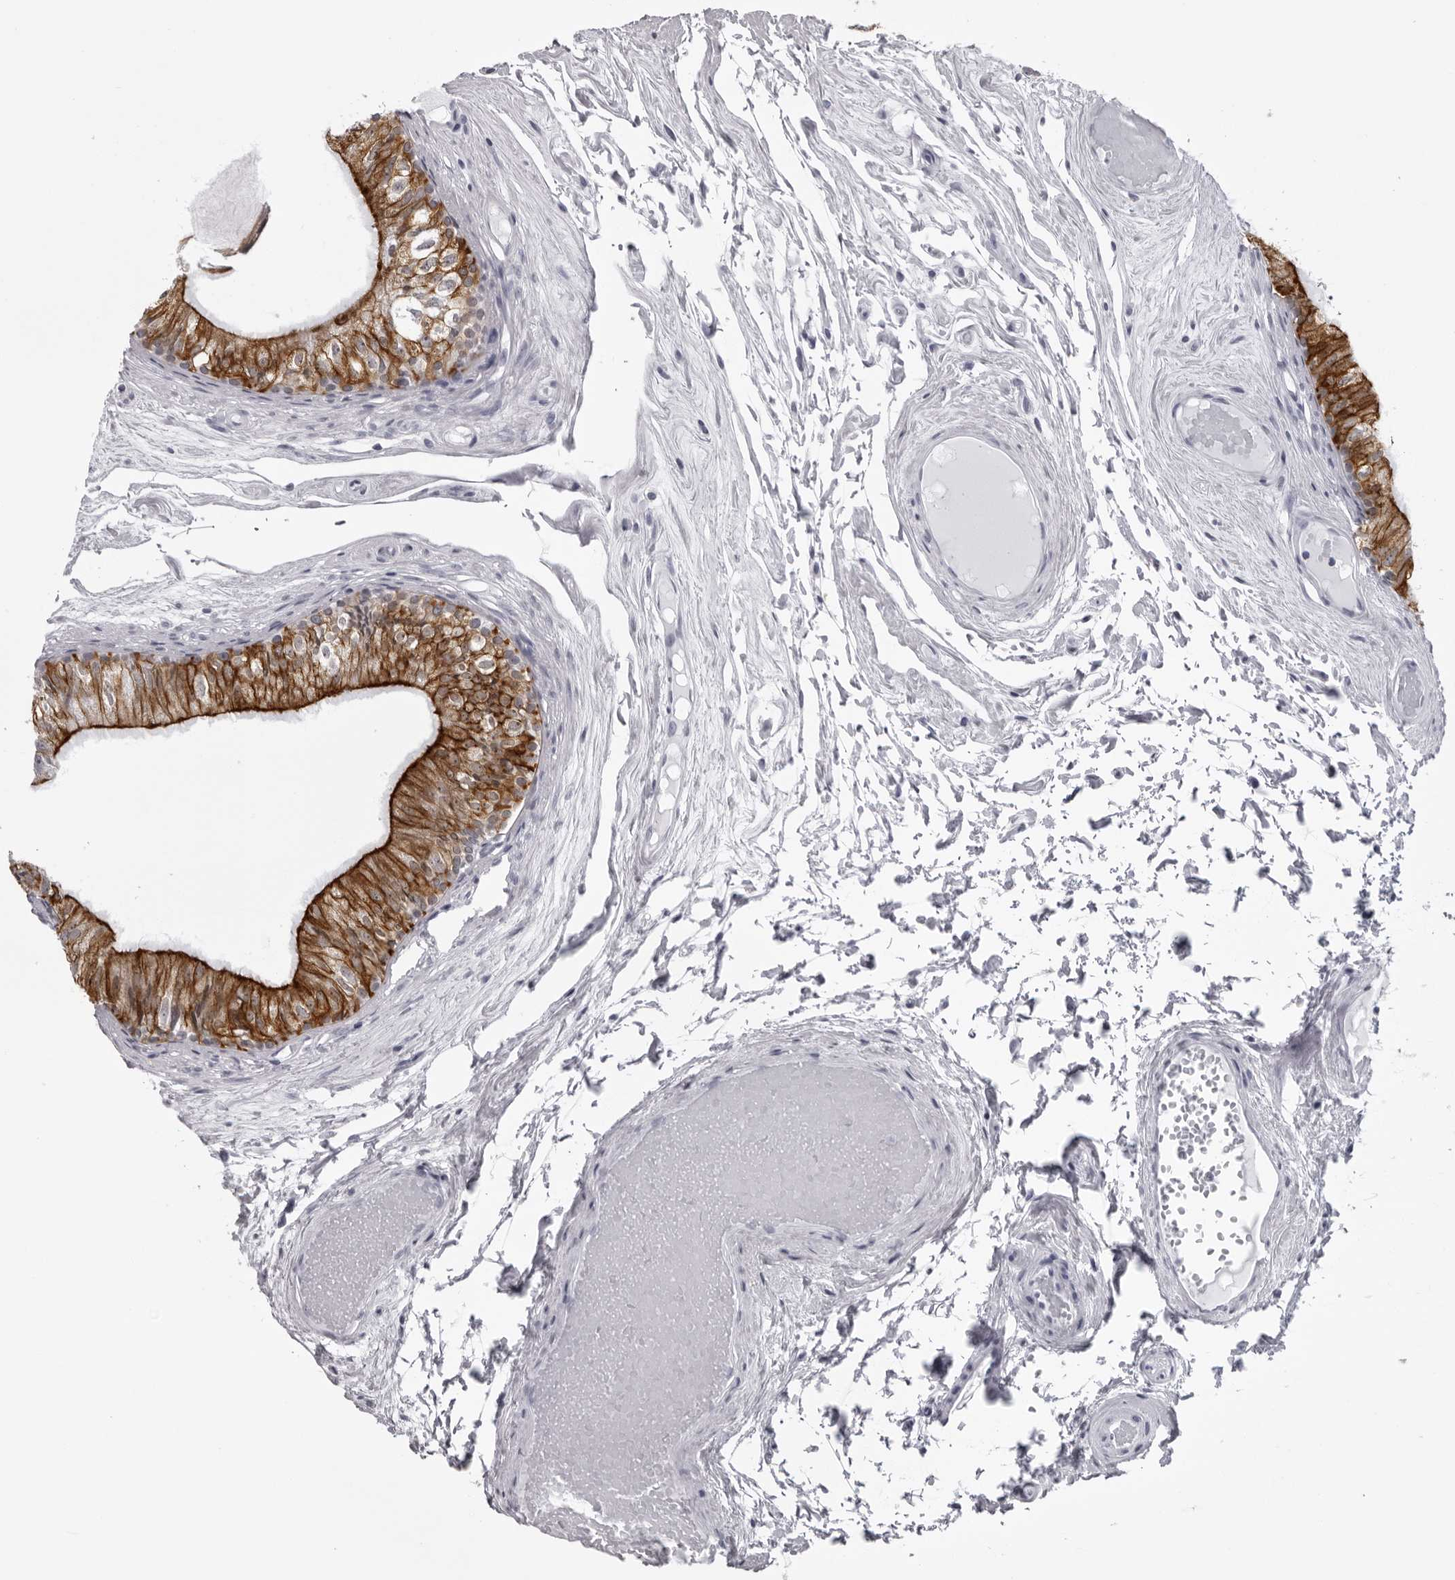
{"staining": {"intensity": "strong", "quantity": ">75%", "location": "cytoplasmic/membranous"}, "tissue": "epididymis", "cell_type": "Glandular cells", "image_type": "normal", "snomed": [{"axis": "morphology", "description": "Normal tissue, NOS"}, {"axis": "topography", "description": "Epididymis"}], "caption": "This image displays immunohistochemistry staining of normal human epididymis, with high strong cytoplasmic/membranous positivity in about >75% of glandular cells.", "gene": "UROD", "patient": {"sex": "male", "age": 79}}